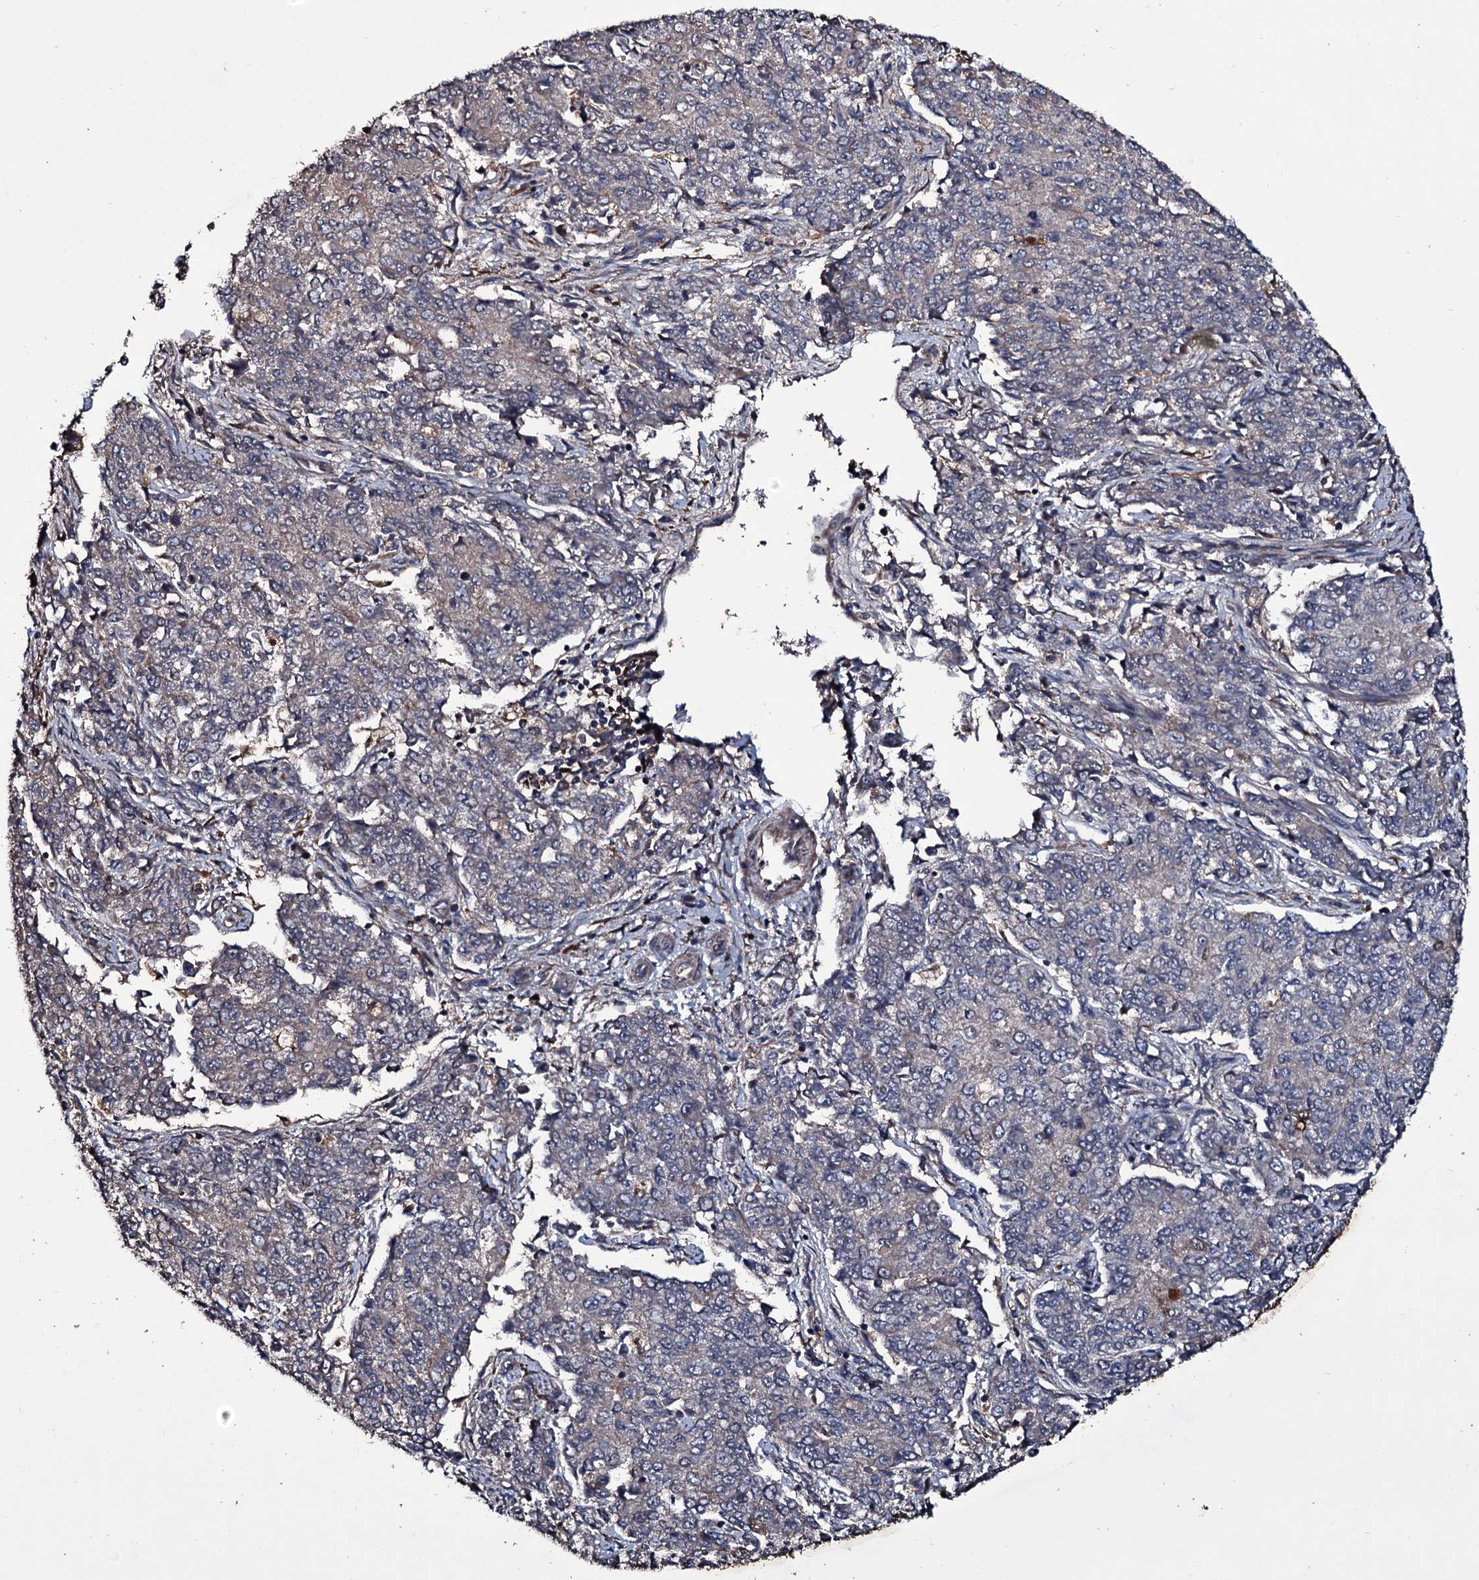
{"staining": {"intensity": "negative", "quantity": "none", "location": "none"}, "tissue": "endometrial cancer", "cell_type": "Tumor cells", "image_type": "cancer", "snomed": [{"axis": "morphology", "description": "Adenocarcinoma, NOS"}, {"axis": "topography", "description": "Endometrium"}], "caption": "Immunohistochemistry (IHC) of adenocarcinoma (endometrial) exhibits no staining in tumor cells.", "gene": "ZSWIM8", "patient": {"sex": "female", "age": 50}}